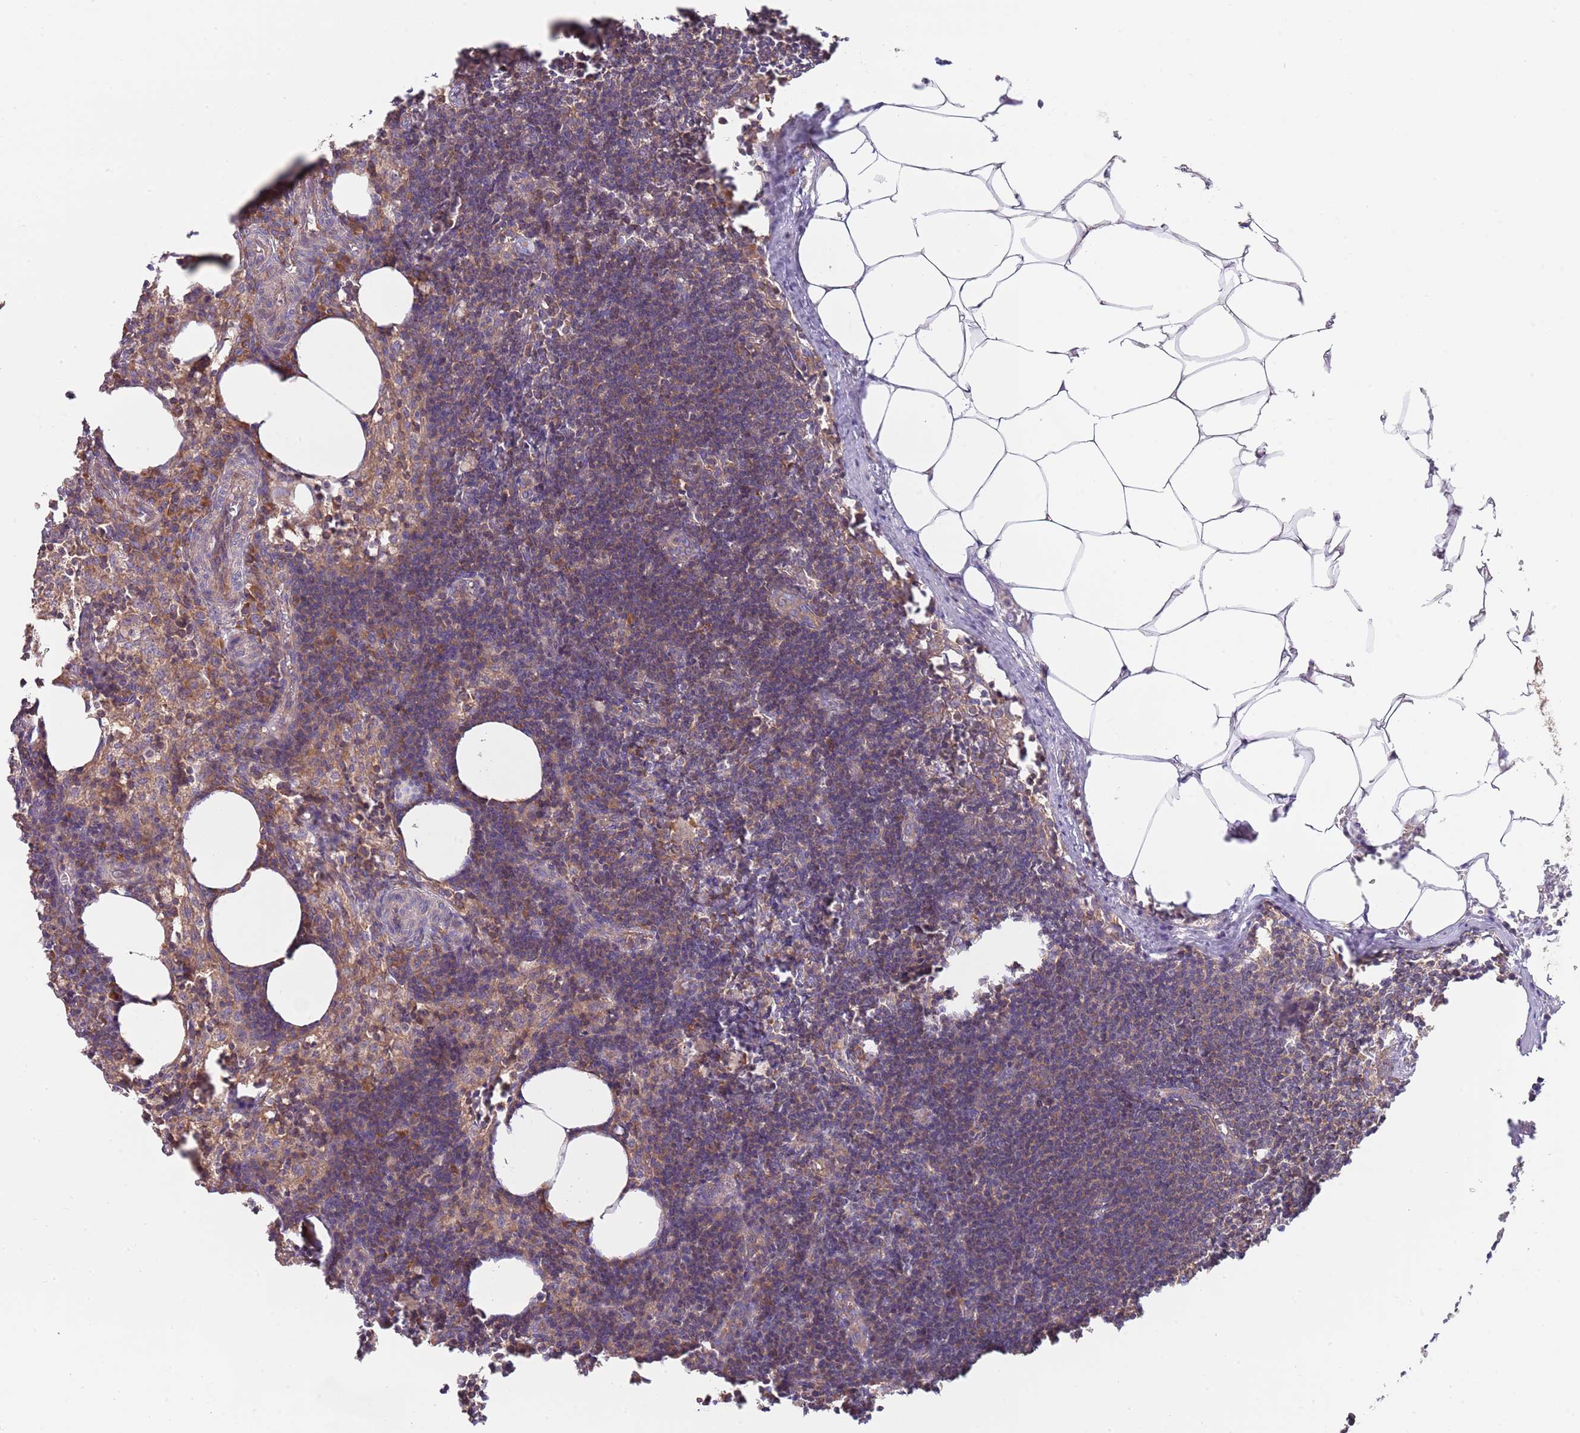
{"staining": {"intensity": "moderate", "quantity": "25%-75%", "location": "cytoplasmic/membranous"}, "tissue": "lymph node", "cell_type": "Germinal center cells", "image_type": "normal", "snomed": [{"axis": "morphology", "description": "Normal tissue, NOS"}, {"axis": "topography", "description": "Lymph node"}], "caption": "Benign lymph node exhibits moderate cytoplasmic/membranous expression in approximately 25%-75% of germinal center cells.", "gene": "EIF3F", "patient": {"sex": "female", "age": 30}}